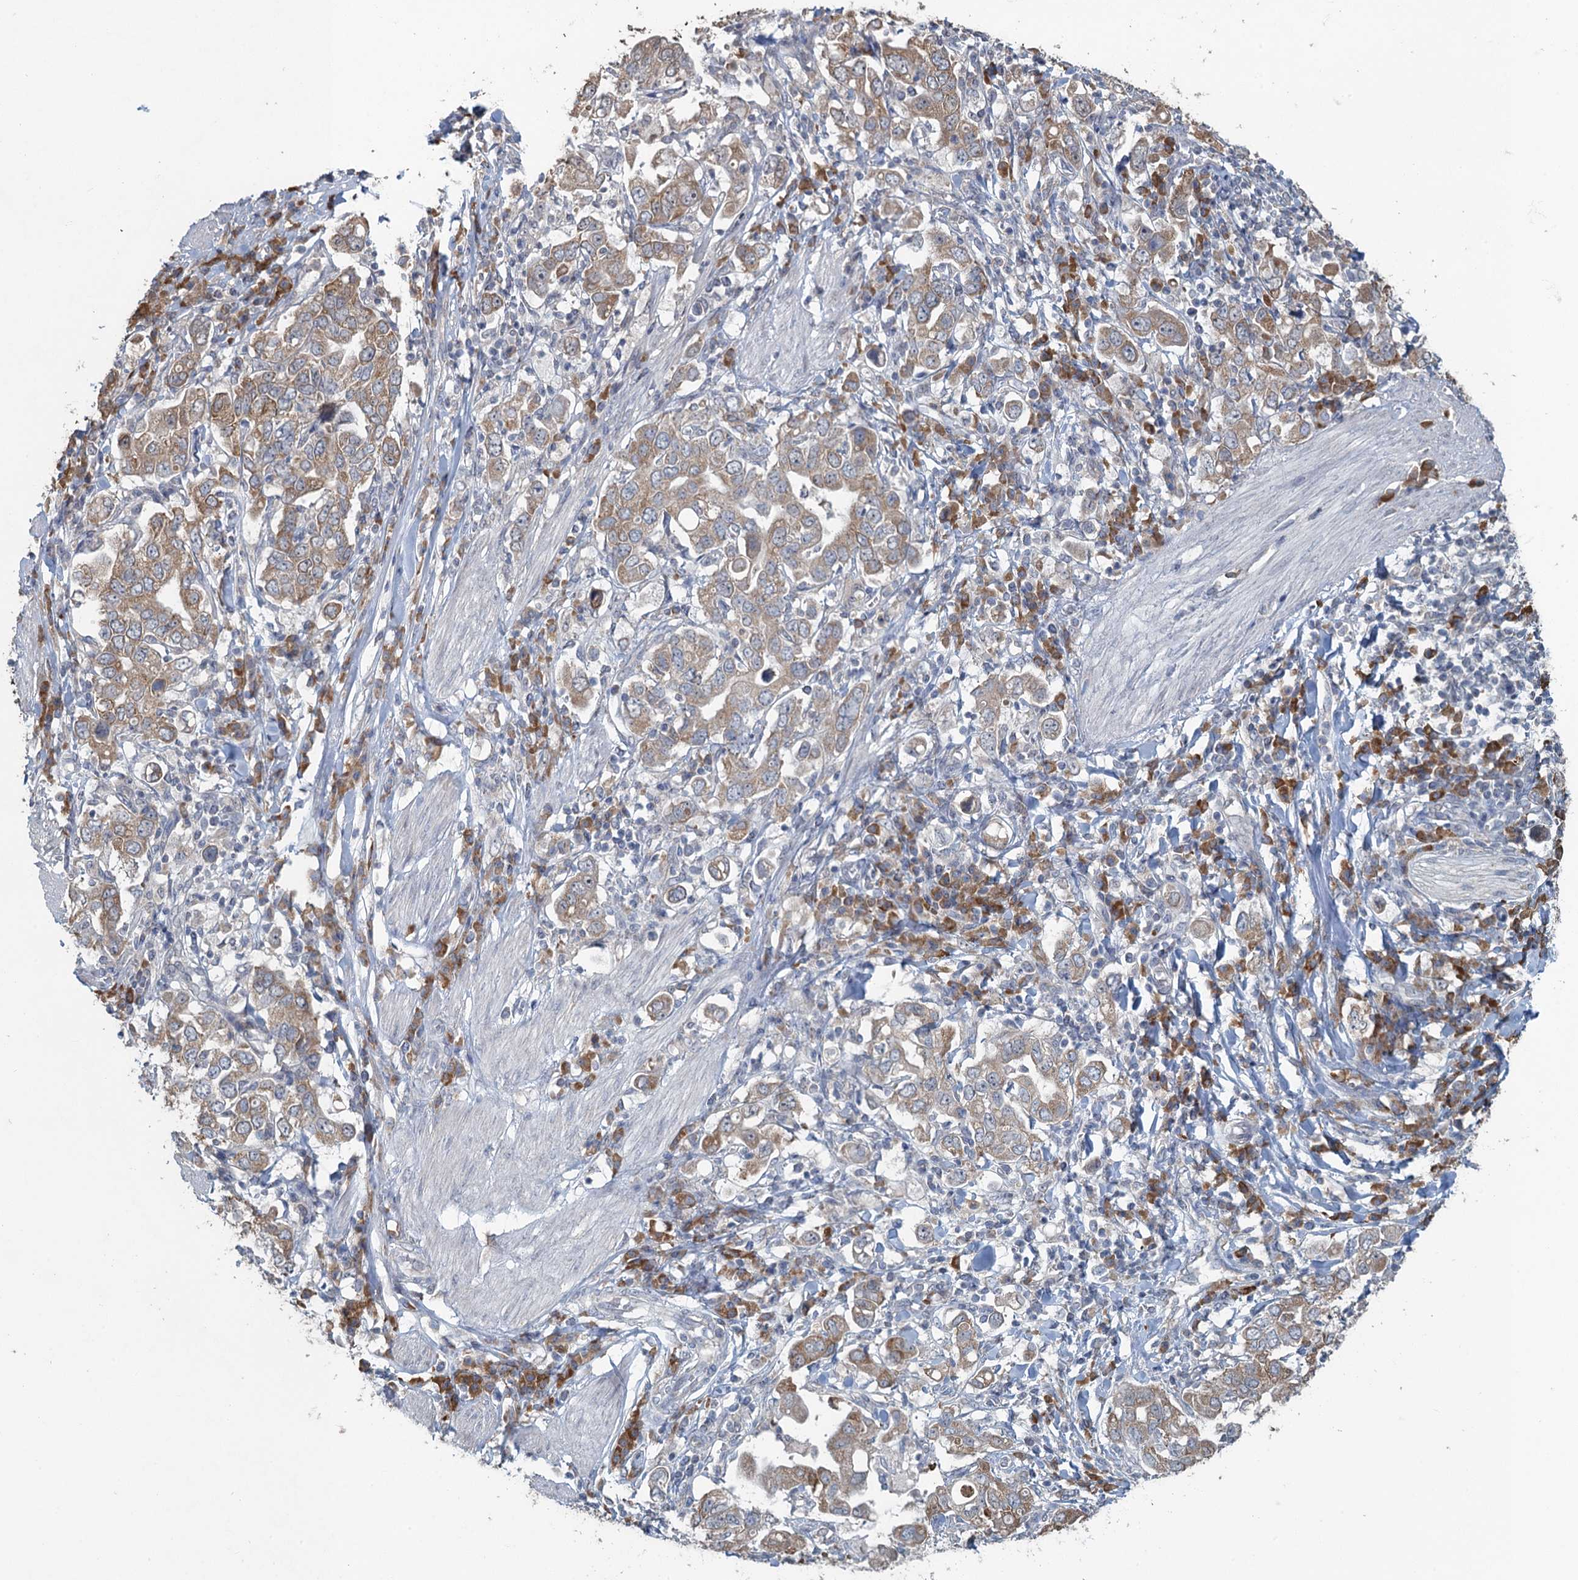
{"staining": {"intensity": "moderate", "quantity": ">75%", "location": "cytoplasmic/membranous"}, "tissue": "stomach cancer", "cell_type": "Tumor cells", "image_type": "cancer", "snomed": [{"axis": "morphology", "description": "Adenocarcinoma, NOS"}, {"axis": "topography", "description": "Stomach, upper"}], "caption": "Immunohistochemical staining of human stomach cancer displays medium levels of moderate cytoplasmic/membranous protein expression in approximately >75% of tumor cells.", "gene": "TEX35", "patient": {"sex": "male", "age": 62}}